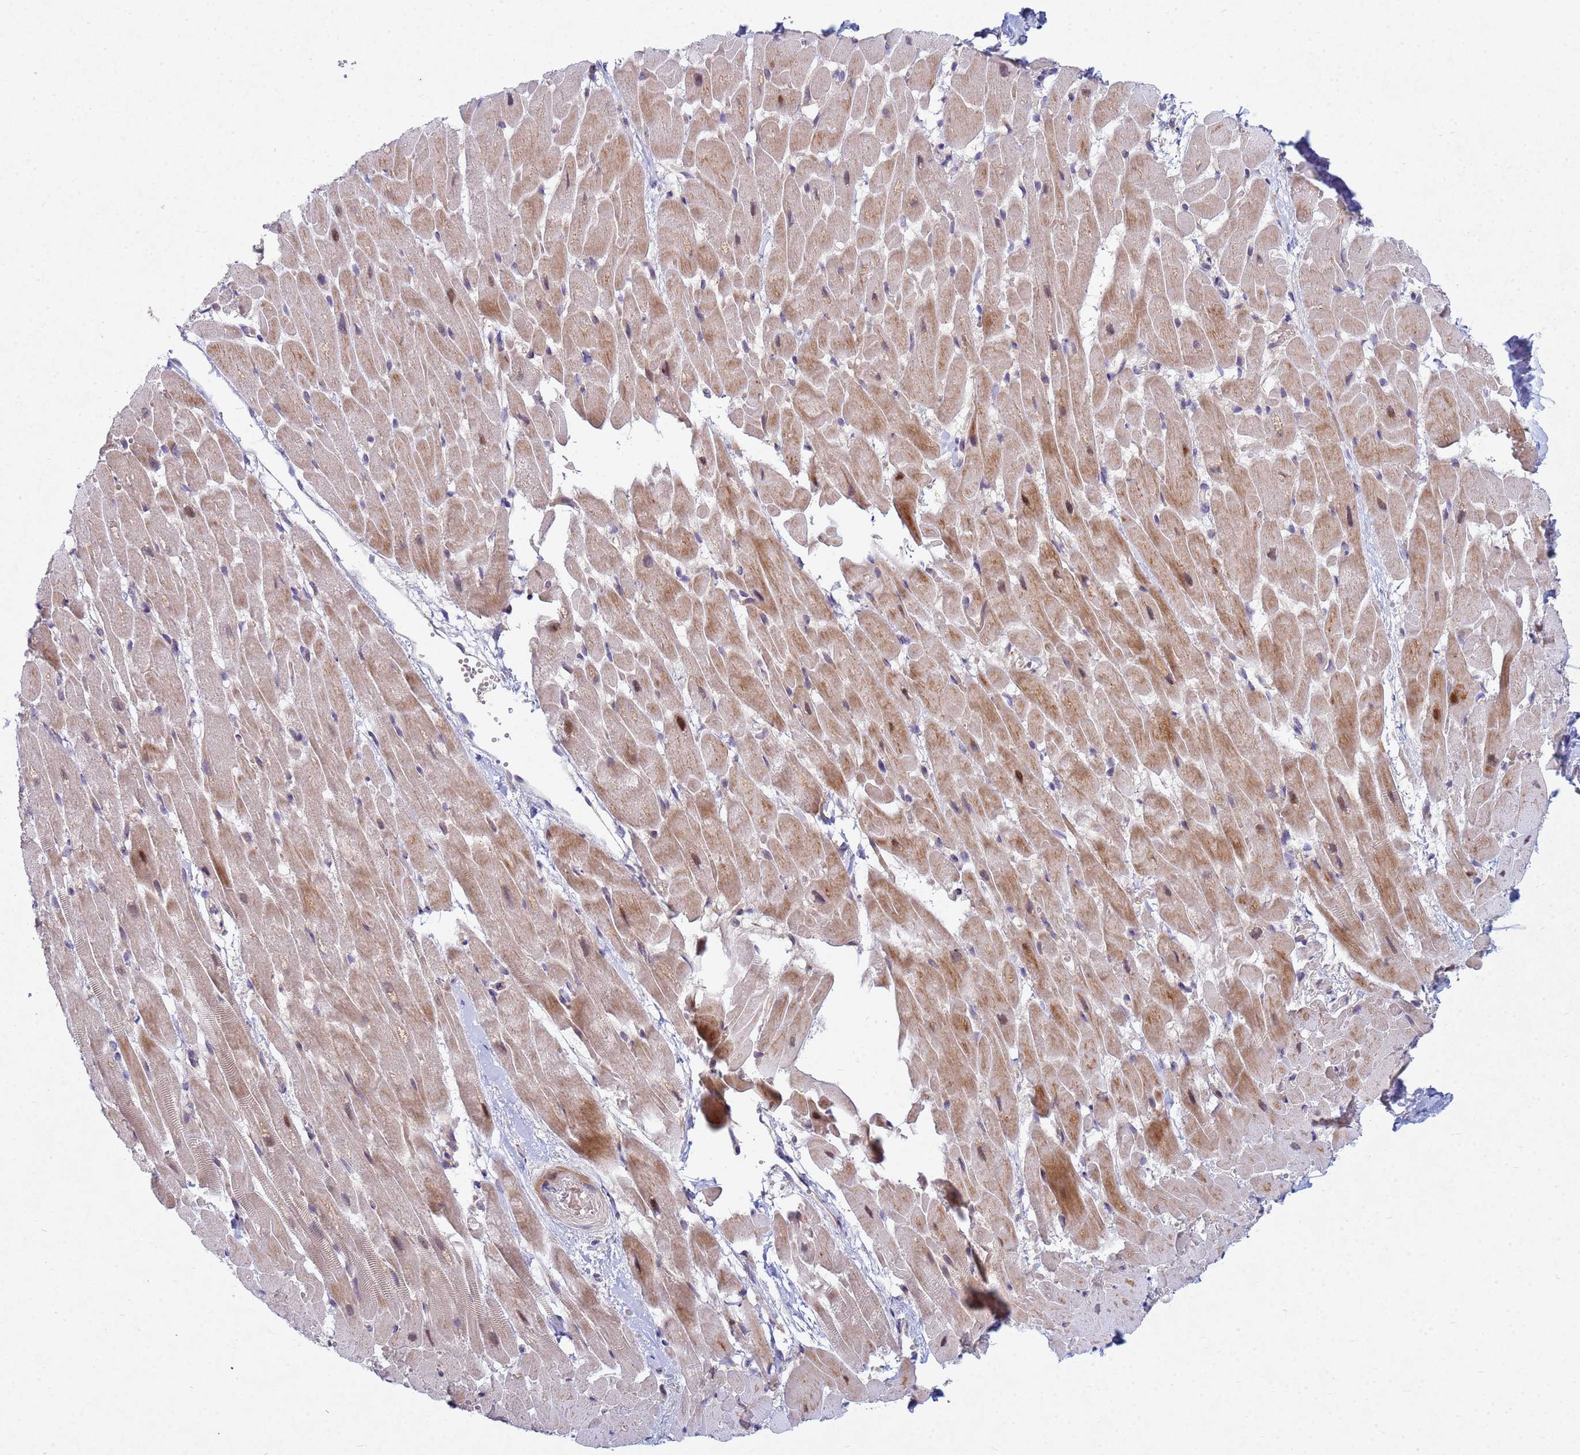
{"staining": {"intensity": "moderate", "quantity": "25%-75%", "location": "cytoplasmic/membranous"}, "tissue": "heart muscle", "cell_type": "Cardiomyocytes", "image_type": "normal", "snomed": [{"axis": "morphology", "description": "Normal tissue, NOS"}, {"axis": "topography", "description": "Heart"}], "caption": "Immunohistochemical staining of normal heart muscle reveals 25%-75% levels of moderate cytoplasmic/membranous protein positivity in approximately 25%-75% of cardiomyocytes.", "gene": "TNPO2", "patient": {"sex": "male", "age": 37}}